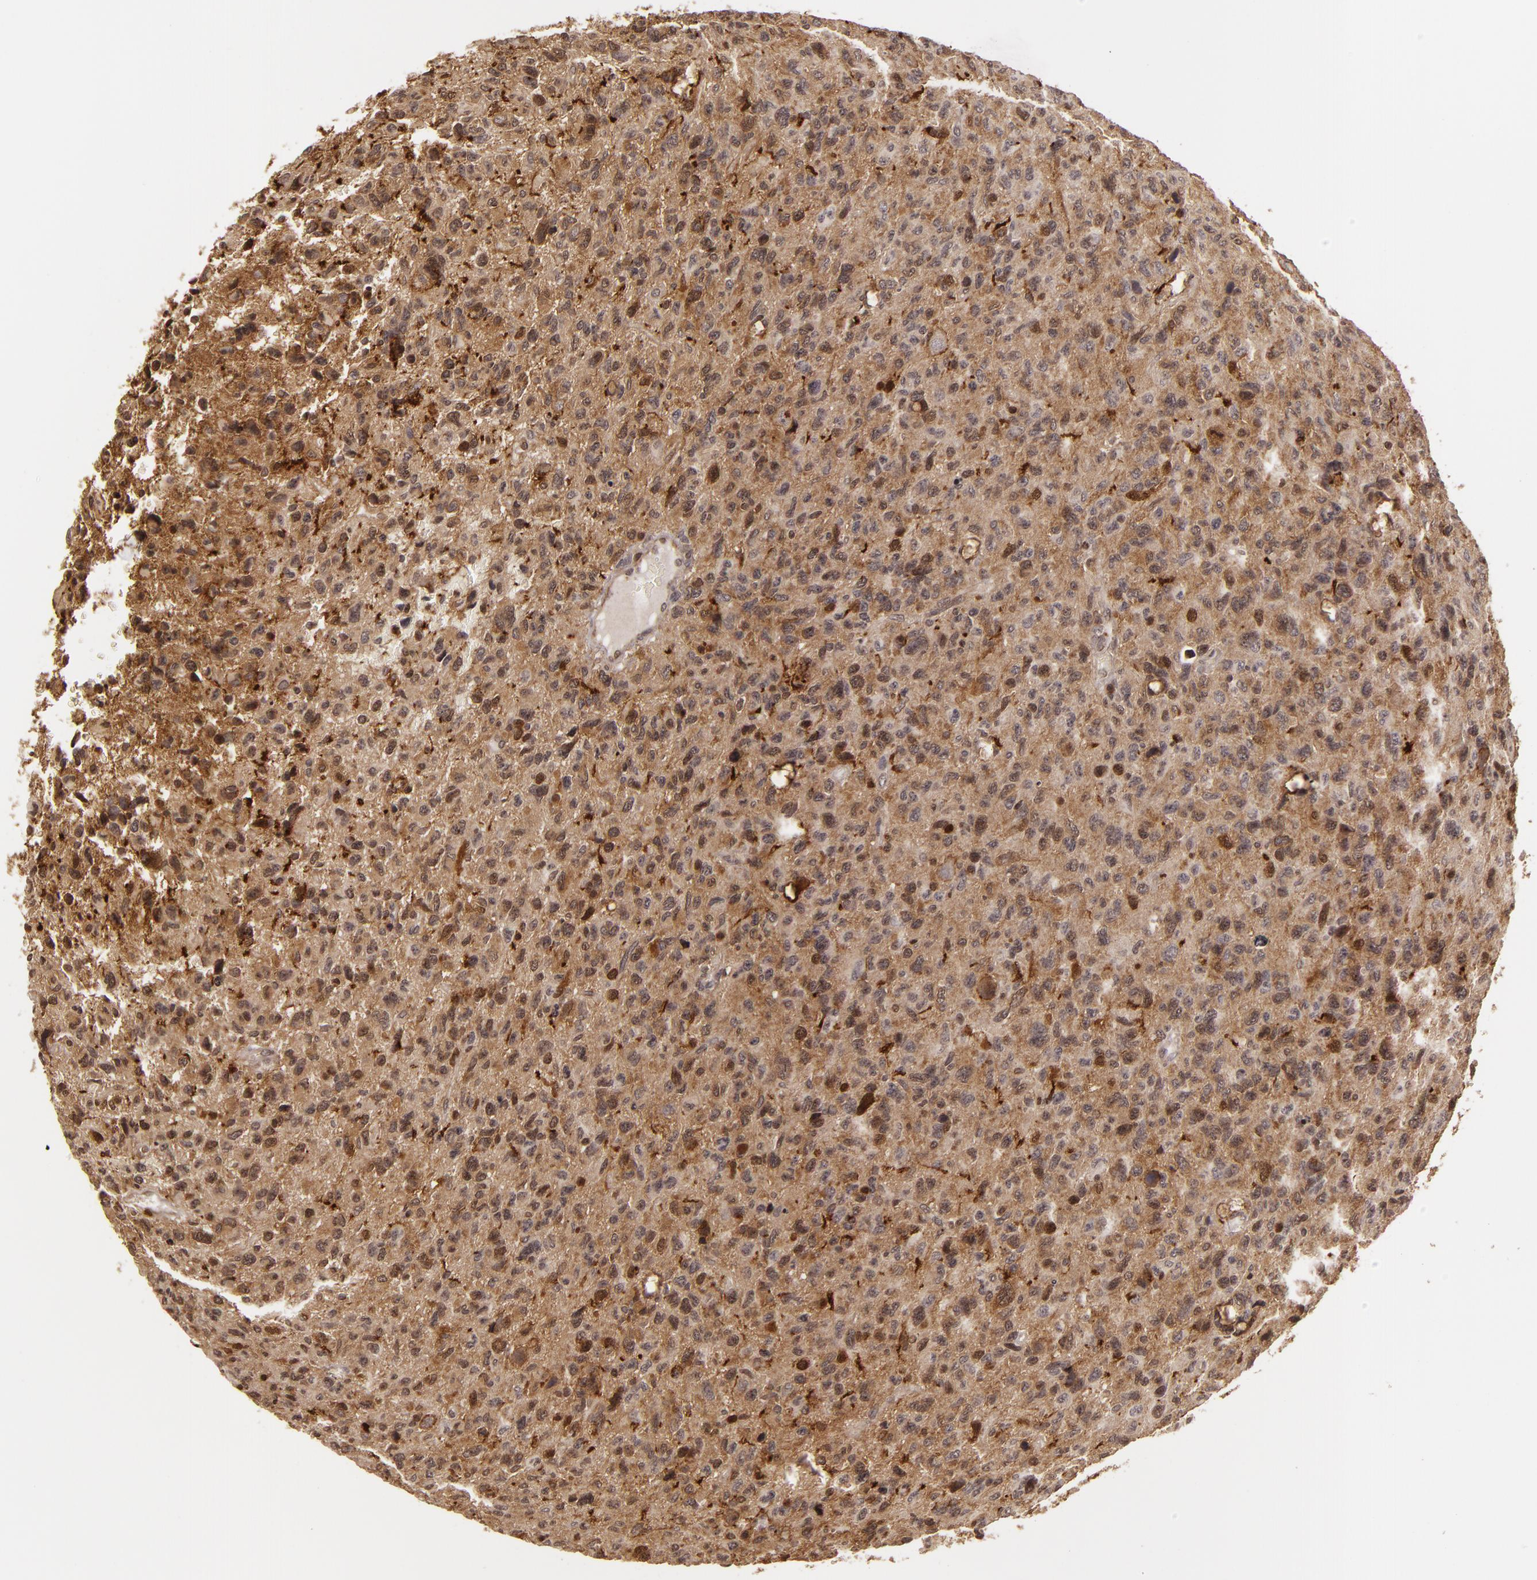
{"staining": {"intensity": "strong", "quantity": ">75%", "location": "cytoplasmic/membranous,nuclear"}, "tissue": "glioma", "cell_type": "Tumor cells", "image_type": "cancer", "snomed": [{"axis": "morphology", "description": "Glioma, malignant, High grade"}, {"axis": "topography", "description": "Brain"}], "caption": "An immunohistochemistry histopathology image of neoplastic tissue is shown. Protein staining in brown highlights strong cytoplasmic/membranous and nuclear positivity in glioma within tumor cells.", "gene": "ZBTB33", "patient": {"sex": "female", "age": 60}}